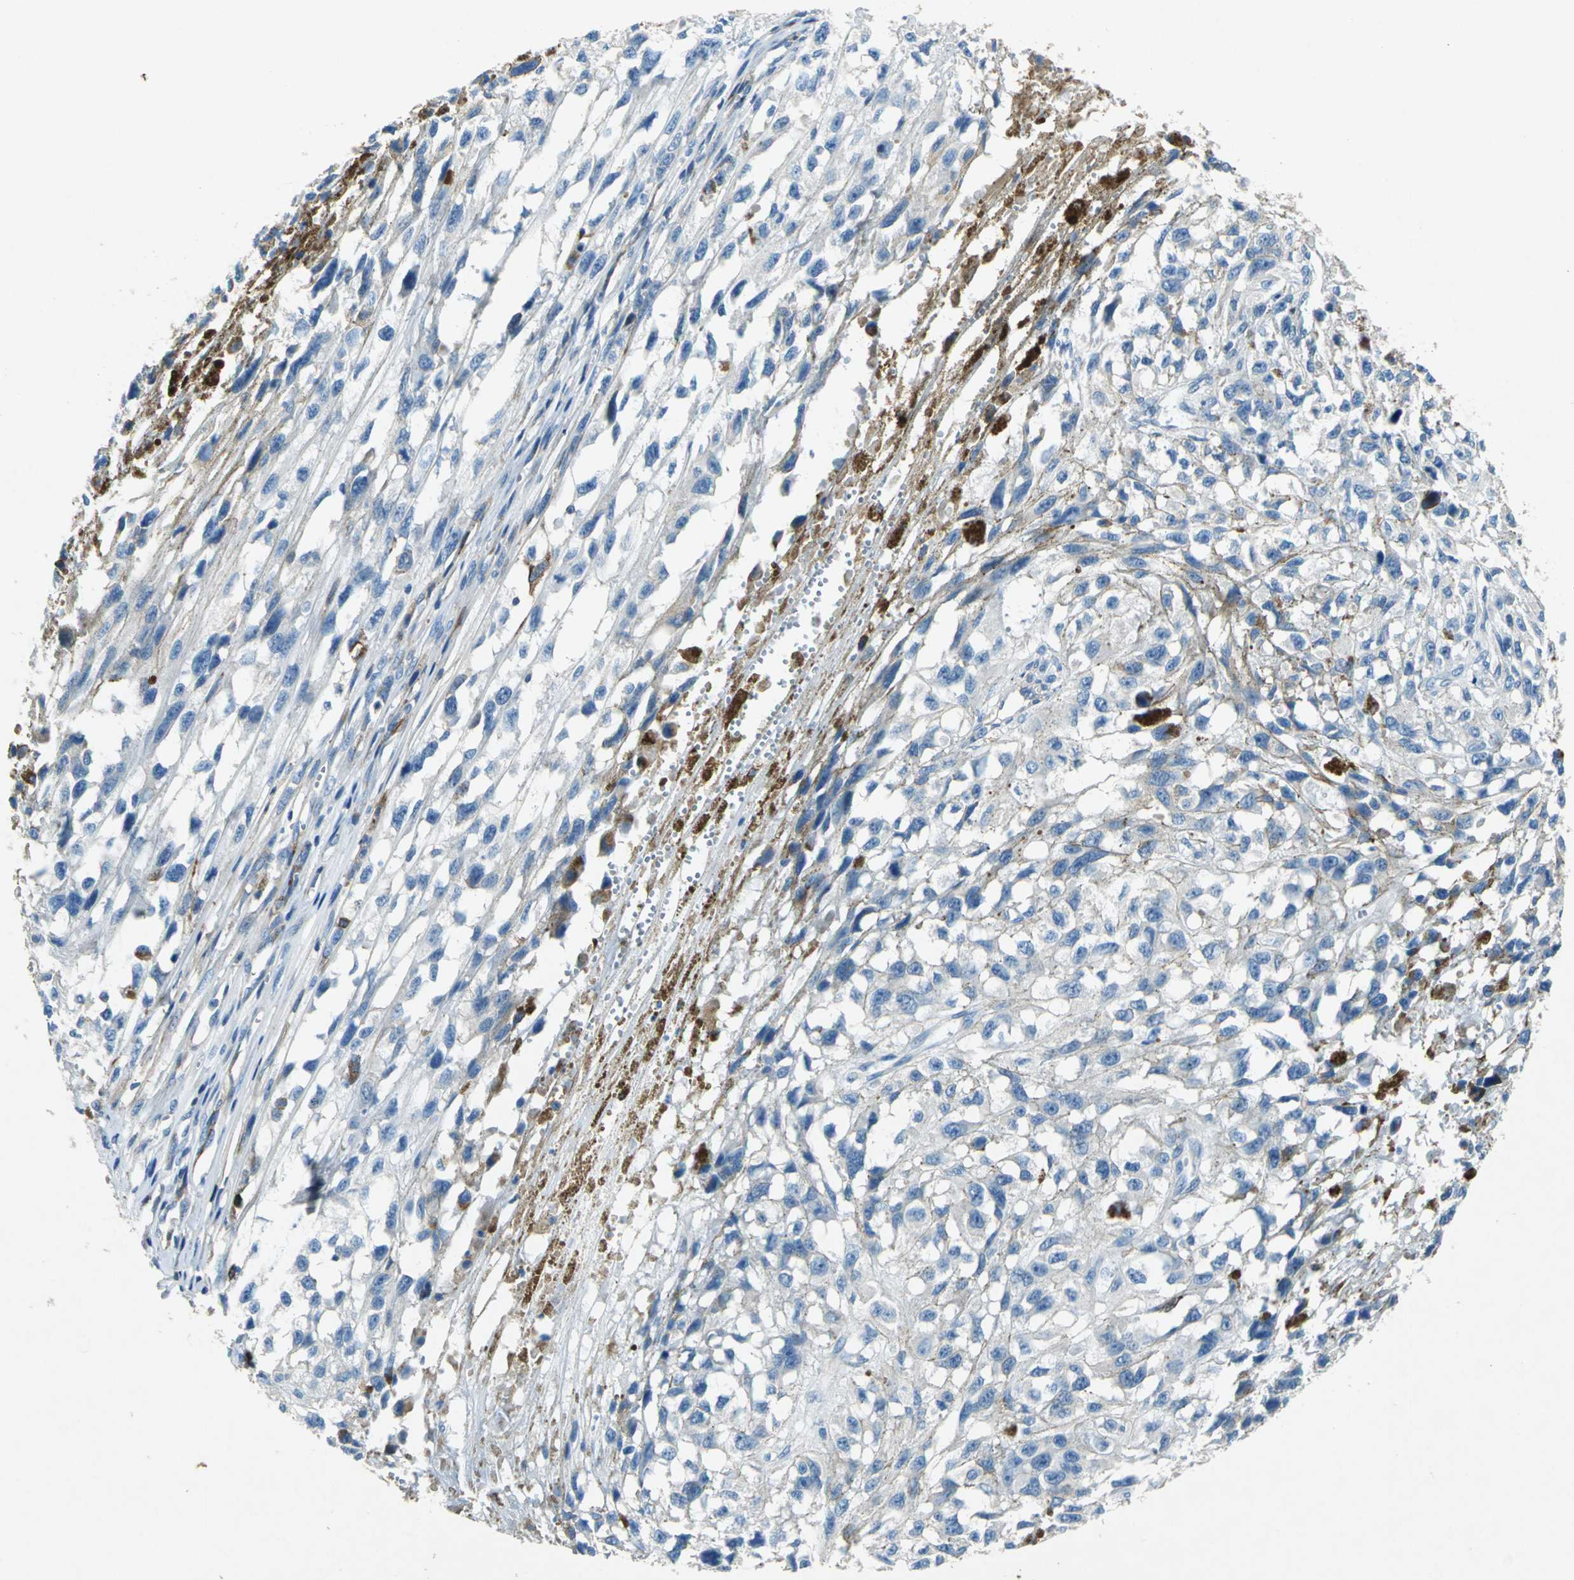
{"staining": {"intensity": "negative", "quantity": "none", "location": "none"}, "tissue": "melanoma", "cell_type": "Tumor cells", "image_type": "cancer", "snomed": [{"axis": "morphology", "description": "Malignant melanoma, Metastatic site"}, {"axis": "topography", "description": "Lymph node"}], "caption": "This is an IHC micrograph of human melanoma. There is no positivity in tumor cells.", "gene": "RPS13", "patient": {"sex": "male", "age": 59}}